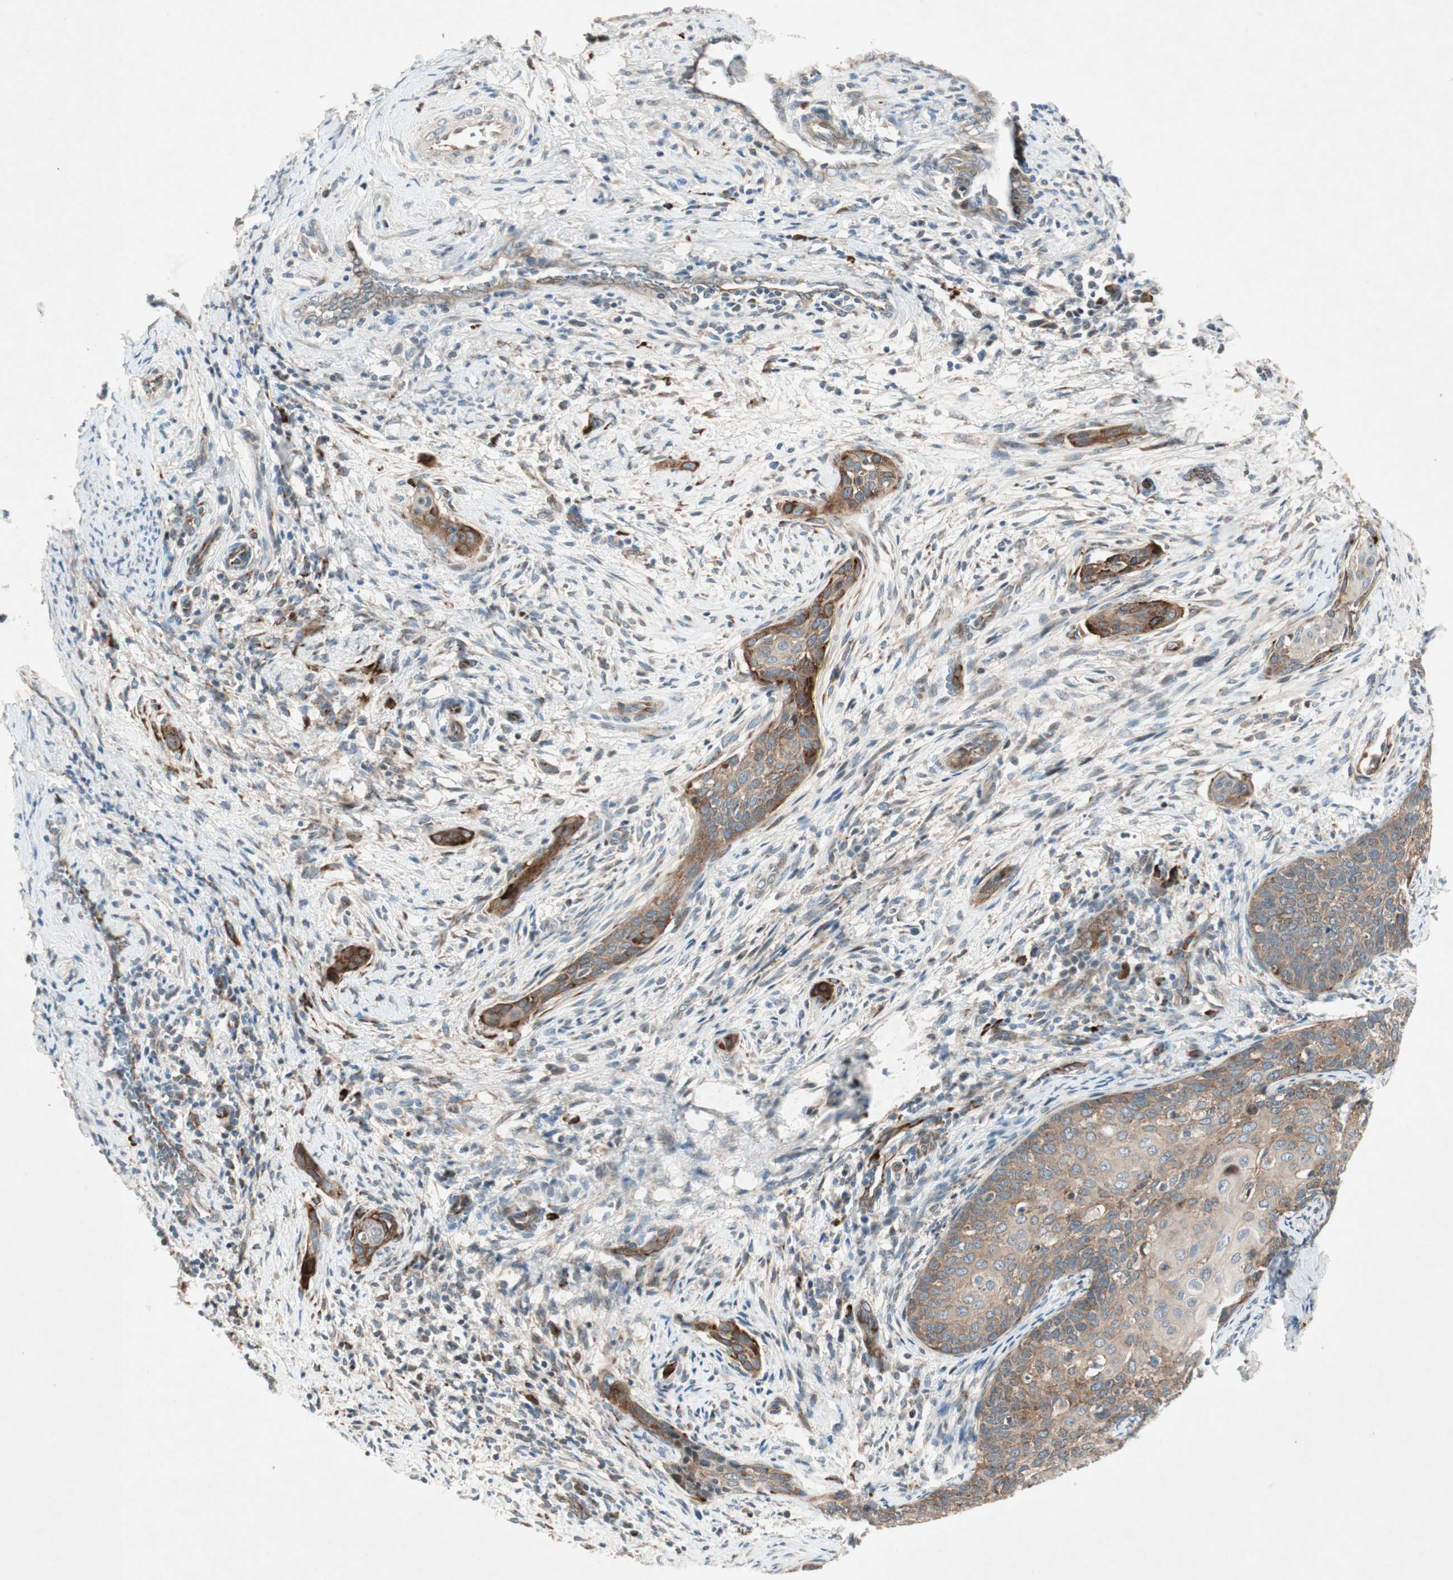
{"staining": {"intensity": "moderate", "quantity": ">75%", "location": "cytoplasmic/membranous"}, "tissue": "cervical cancer", "cell_type": "Tumor cells", "image_type": "cancer", "snomed": [{"axis": "morphology", "description": "Squamous cell carcinoma, NOS"}, {"axis": "topography", "description": "Cervix"}], "caption": "Moderate cytoplasmic/membranous expression for a protein is appreciated in about >75% of tumor cells of cervical squamous cell carcinoma using IHC.", "gene": "APOO", "patient": {"sex": "female", "age": 33}}